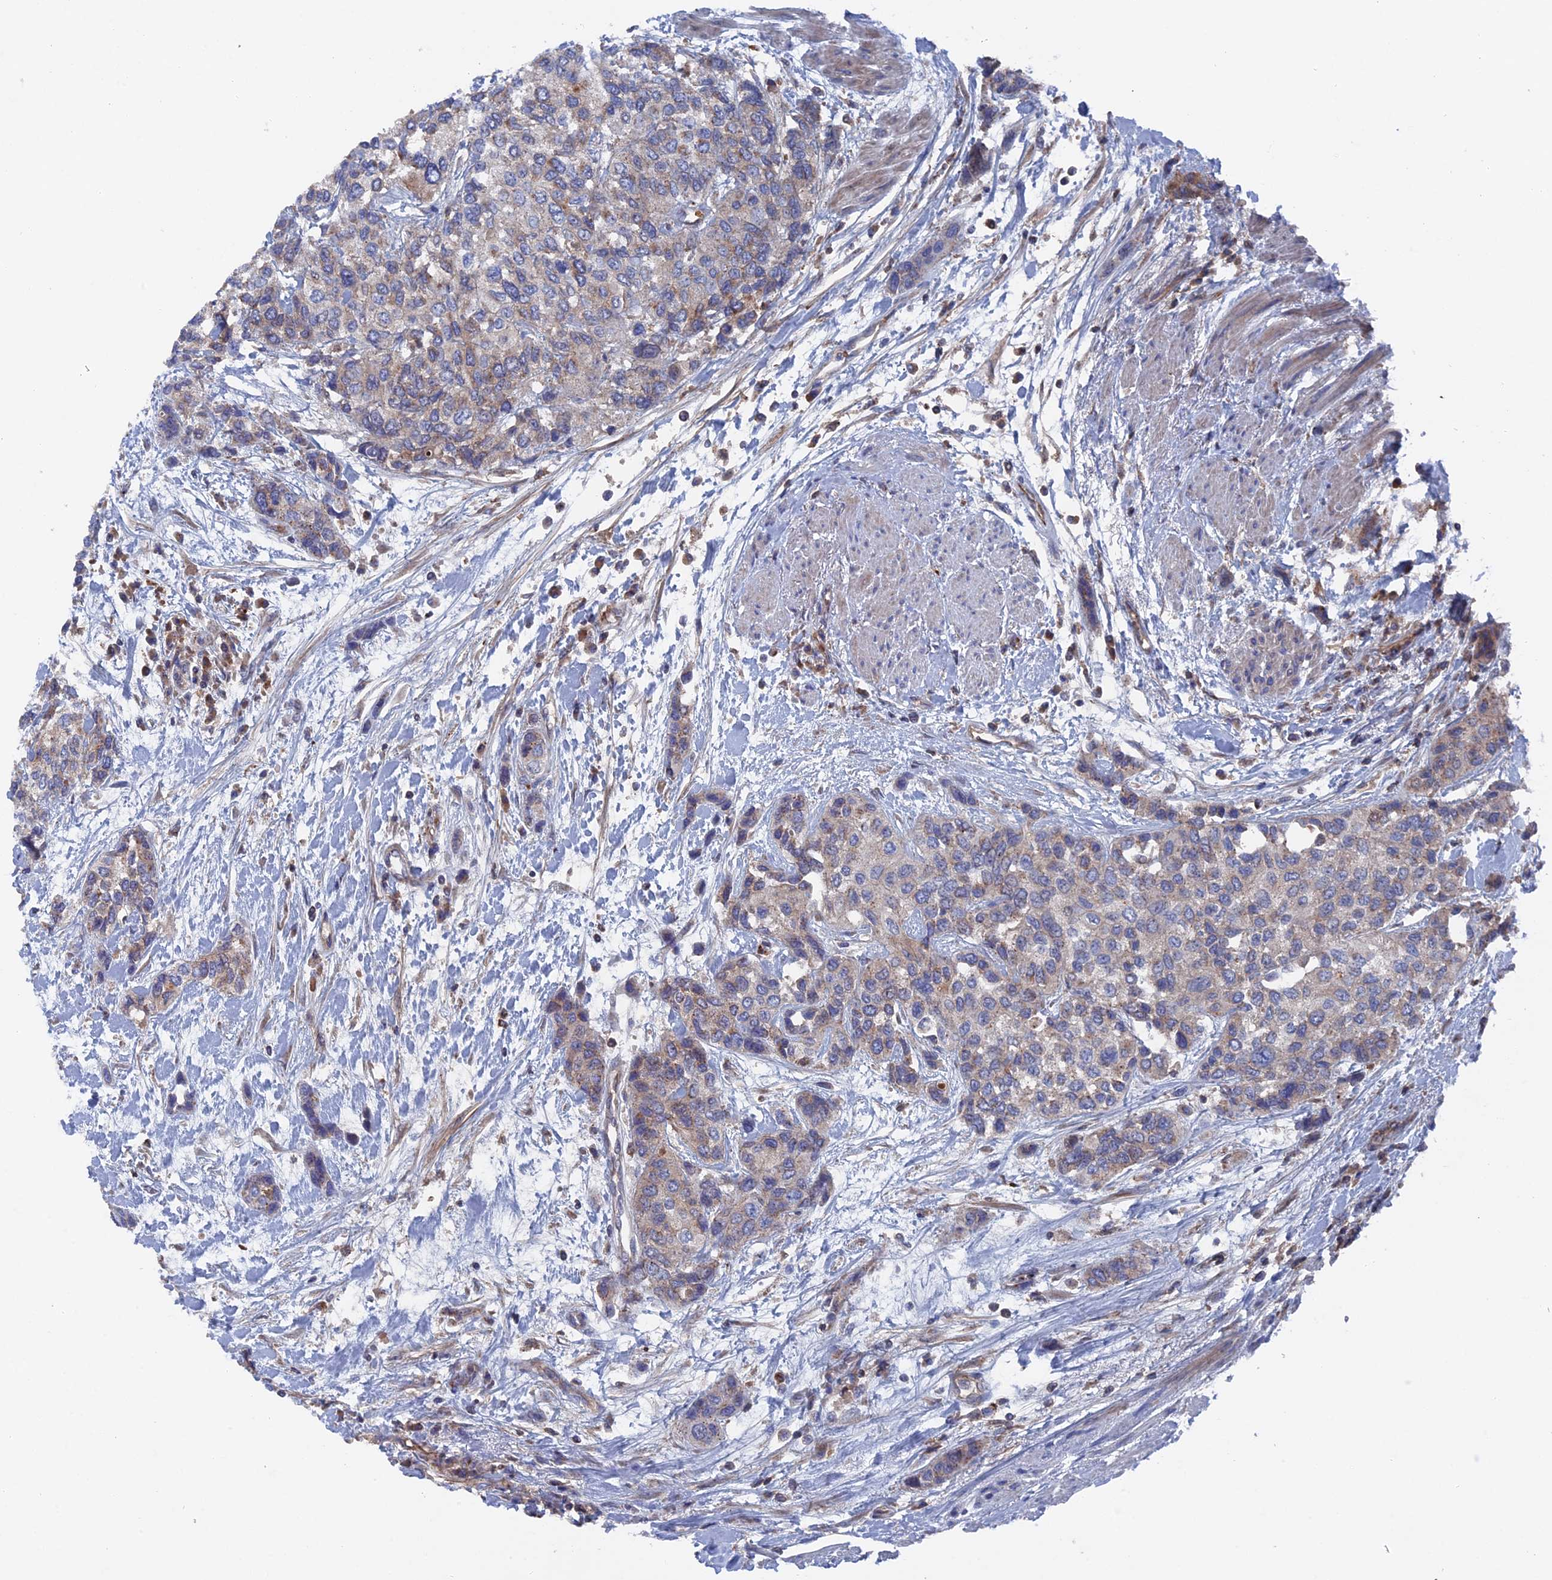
{"staining": {"intensity": "weak", "quantity": "25%-75%", "location": "cytoplasmic/membranous"}, "tissue": "urothelial cancer", "cell_type": "Tumor cells", "image_type": "cancer", "snomed": [{"axis": "morphology", "description": "Normal tissue, NOS"}, {"axis": "morphology", "description": "Urothelial carcinoma, High grade"}, {"axis": "topography", "description": "Vascular tissue"}, {"axis": "topography", "description": "Urinary bladder"}], "caption": "Immunohistochemical staining of human high-grade urothelial carcinoma displays low levels of weak cytoplasmic/membranous staining in about 25%-75% of tumor cells. The protein of interest is stained brown, and the nuclei are stained in blue (DAB IHC with brightfield microscopy, high magnification).", "gene": "SMG9", "patient": {"sex": "female", "age": 56}}